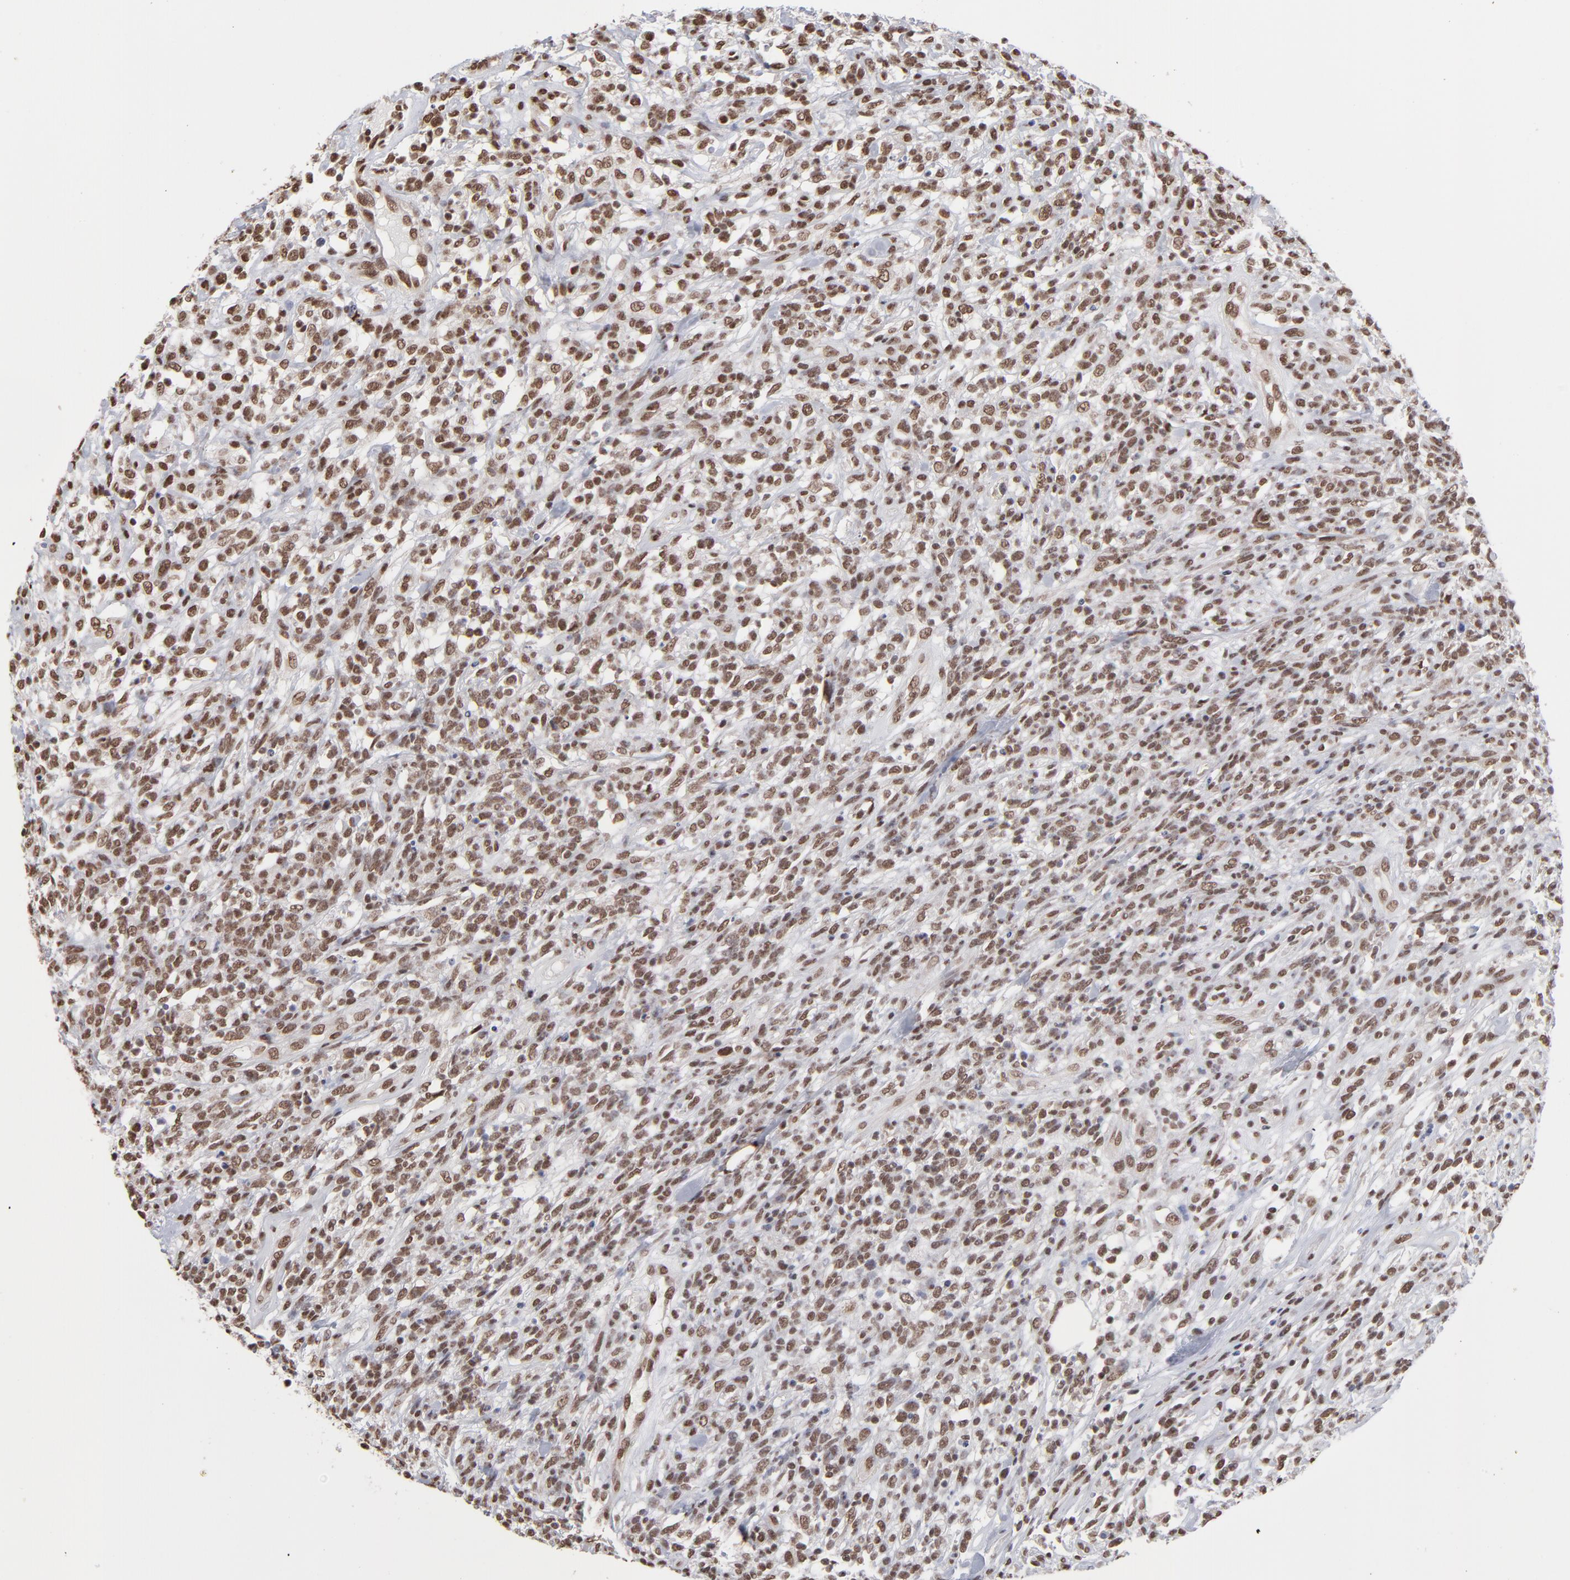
{"staining": {"intensity": "strong", "quantity": ">75%", "location": "nuclear"}, "tissue": "lymphoma", "cell_type": "Tumor cells", "image_type": "cancer", "snomed": [{"axis": "morphology", "description": "Malignant lymphoma, non-Hodgkin's type, High grade"}, {"axis": "topography", "description": "Lymph node"}], "caption": "An IHC histopathology image of tumor tissue is shown. Protein staining in brown highlights strong nuclear positivity in lymphoma within tumor cells.", "gene": "ZNF3", "patient": {"sex": "female", "age": 73}}